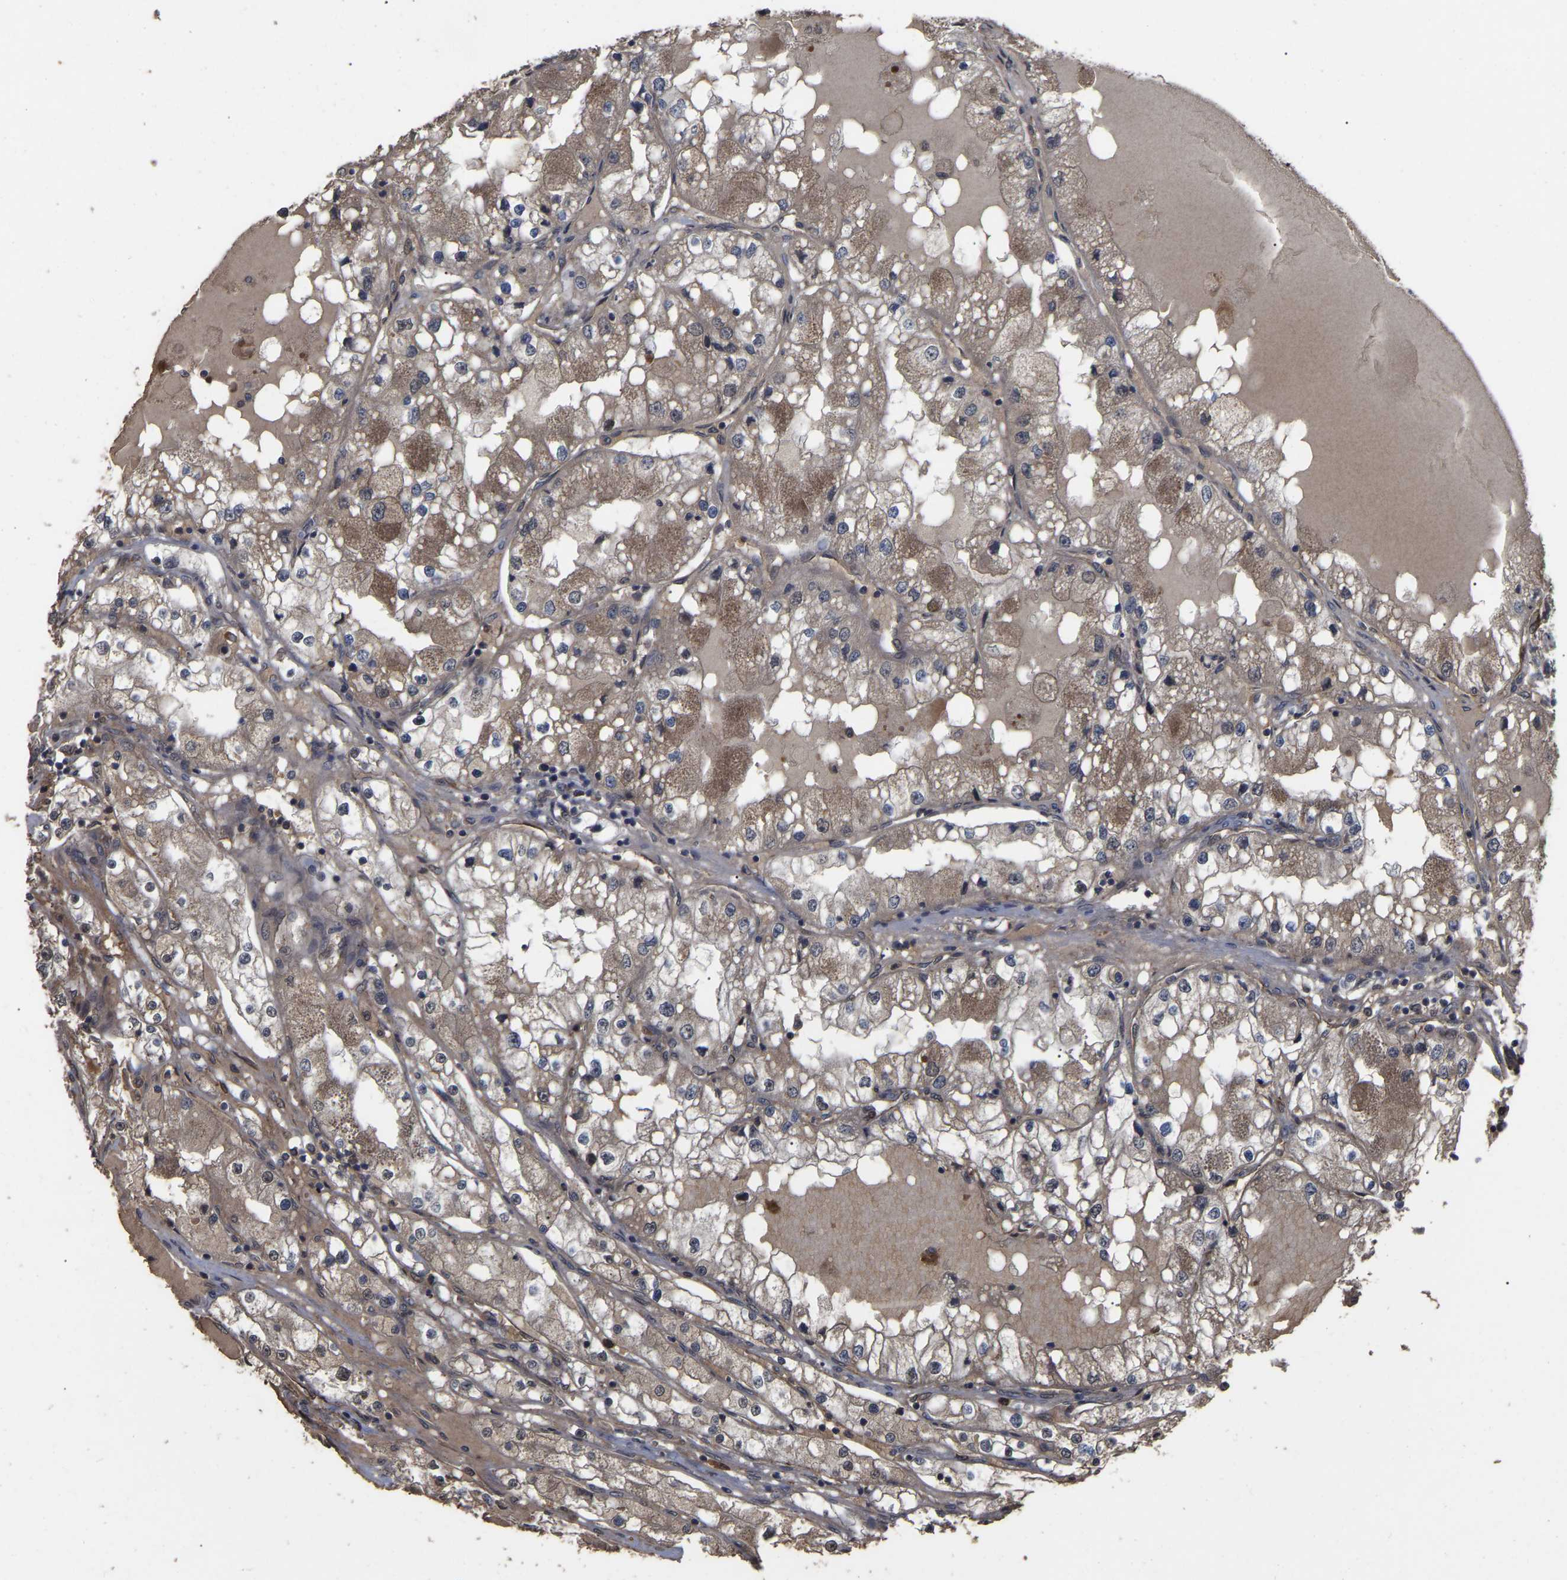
{"staining": {"intensity": "moderate", "quantity": ">75%", "location": "cytoplasmic/membranous"}, "tissue": "renal cancer", "cell_type": "Tumor cells", "image_type": "cancer", "snomed": [{"axis": "morphology", "description": "Adenocarcinoma, NOS"}, {"axis": "topography", "description": "Kidney"}], "caption": "Protein staining demonstrates moderate cytoplasmic/membranous expression in approximately >75% of tumor cells in renal adenocarcinoma.", "gene": "FAM161B", "patient": {"sex": "male", "age": 68}}